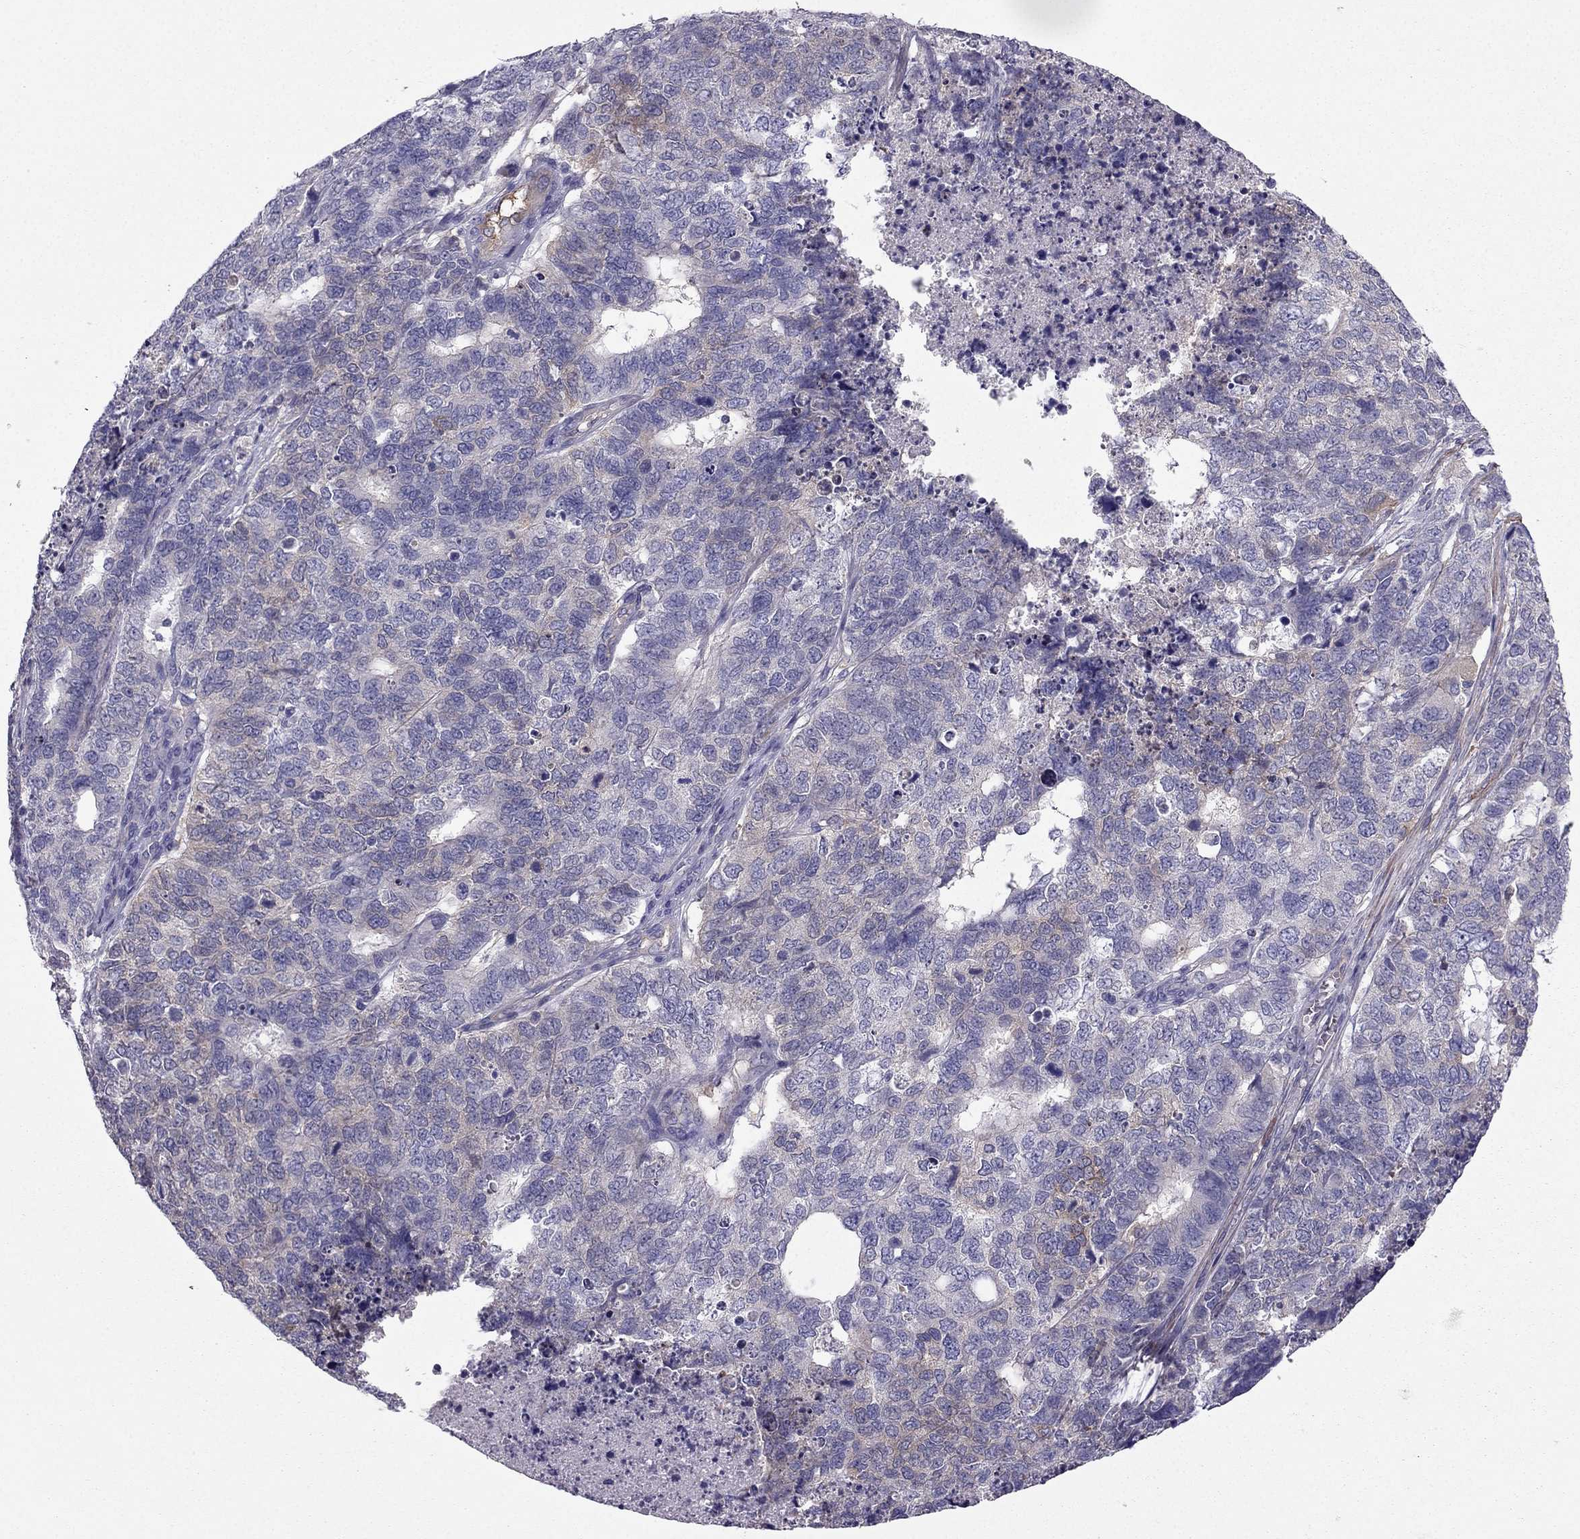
{"staining": {"intensity": "weak", "quantity": "<25%", "location": "cytoplasmic/membranous"}, "tissue": "cervical cancer", "cell_type": "Tumor cells", "image_type": "cancer", "snomed": [{"axis": "morphology", "description": "Squamous cell carcinoma, NOS"}, {"axis": "topography", "description": "Cervix"}], "caption": "Photomicrograph shows no protein expression in tumor cells of cervical cancer (squamous cell carcinoma) tissue.", "gene": "SYT5", "patient": {"sex": "female", "age": 63}}